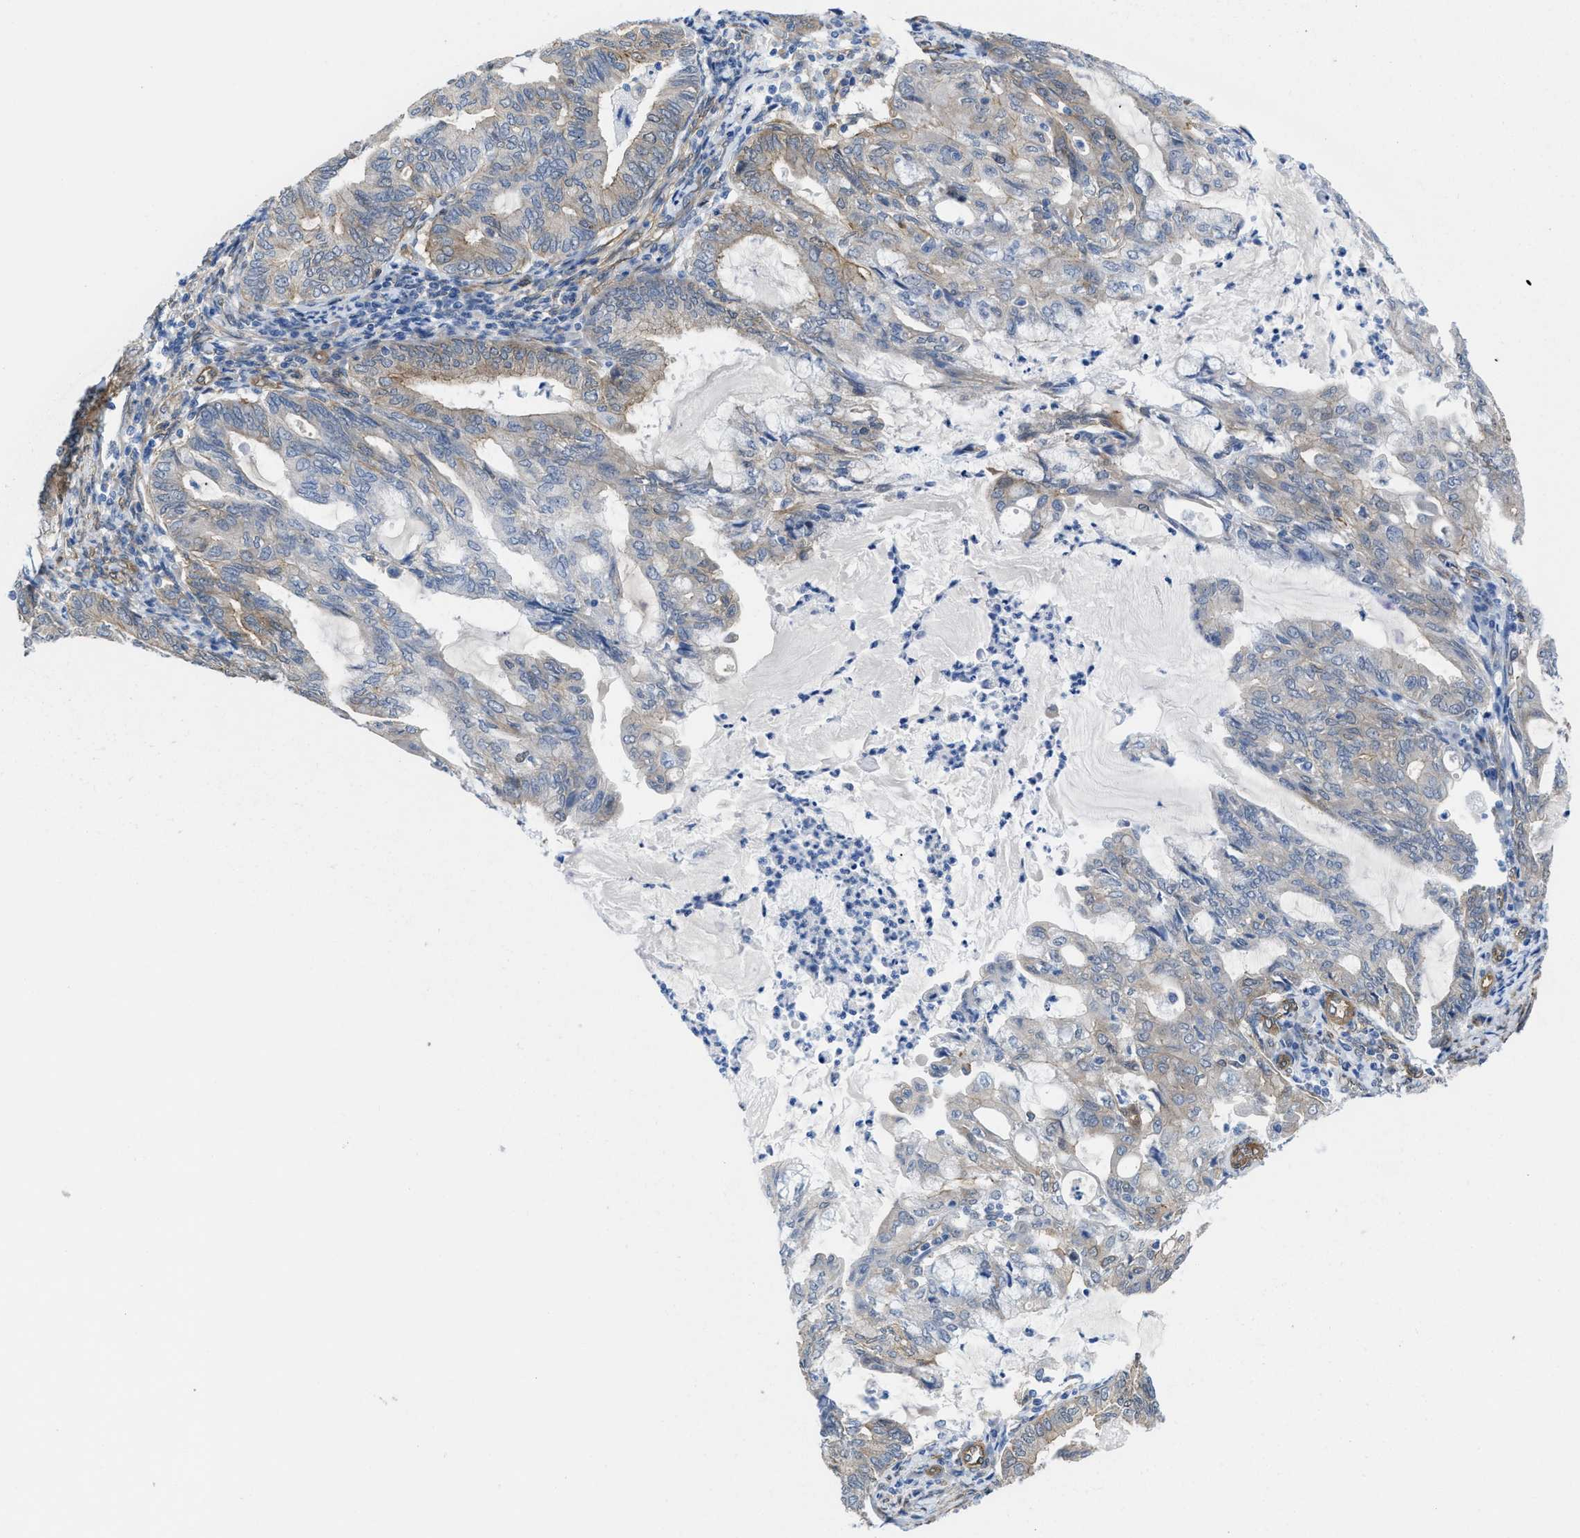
{"staining": {"intensity": "weak", "quantity": "25%-75%", "location": "cytoplasmic/membranous"}, "tissue": "endometrial cancer", "cell_type": "Tumor cells", "image_type": "cancer", "snomed": [{"axis": "morphology", "description": "Adenocarcinoma, NOS"}, {"axis": "topography", "description": "Endometrium"}], "caption": "There is low levels of weak cytoplasmic/membranous positivity in tumor cells of adenocarcinoma (endometrial), as demonstrated by immunohistochemical staining (brown color).", "gene": "PDLIM5", "patient": {"sex": "female", "age": 86}}